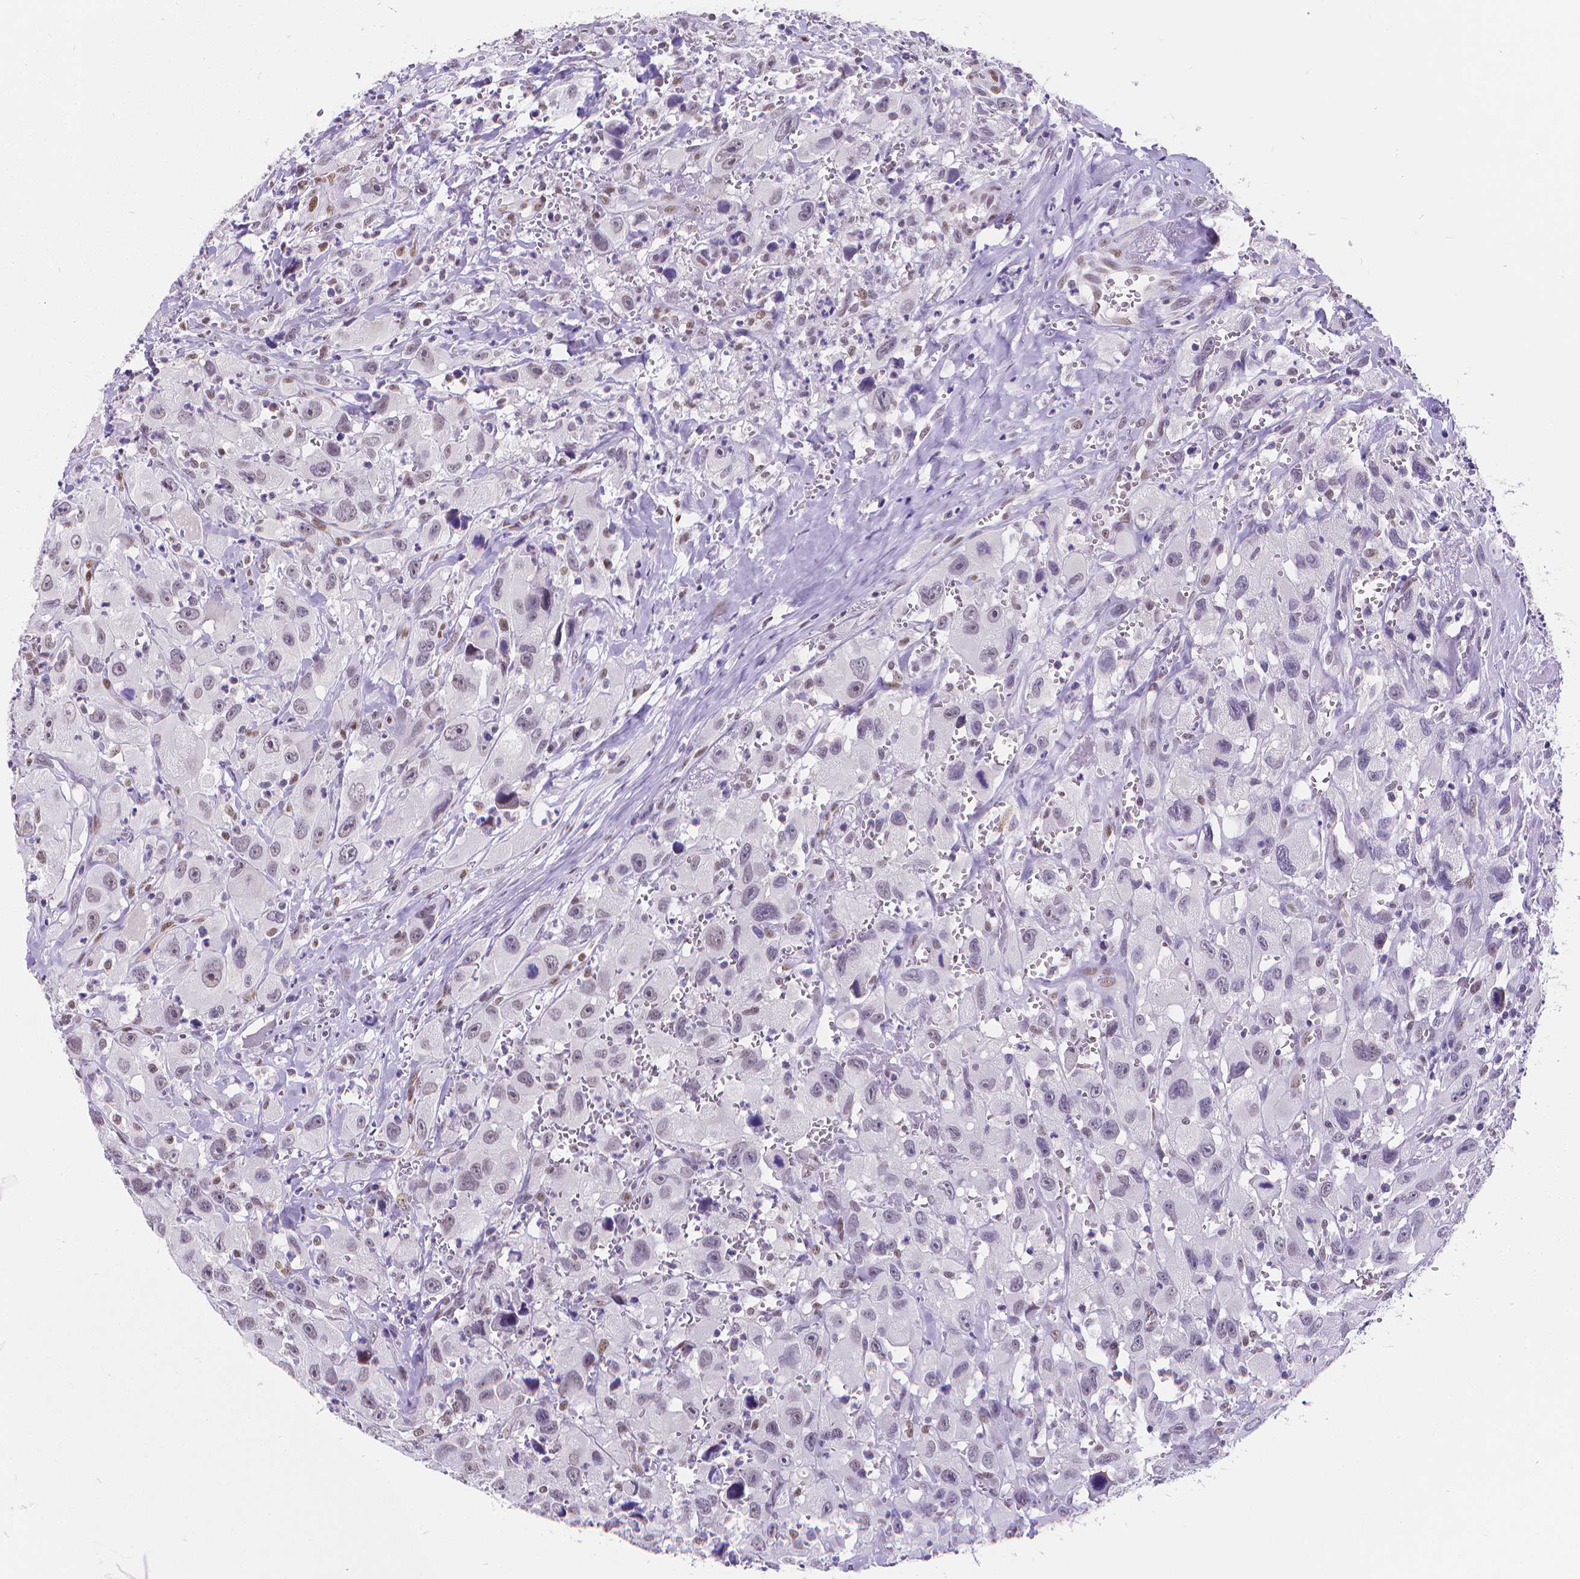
{"staining": {"intensity": "weak", "quantity": "<25%", "location": "nuclear"}, "tissue": "head and neck cancer", "cell_type": "Tumor cells", "image_type": "cancer", "snomed": [{"axis": "morphology", "description": "Squamous cell carcinoma, NOS"}, {"axis": "morphology", "description": "Squamous cell carcinoma, metastatic, NOS"}, {"axis": "topography", "description": "Oral tissue"}, {"axis": "topography", "description": "Head-Neck"}], "caption": "Tumor cells show no significant protein staining in metastatic squamous cell carcinoma (head and neck).", "gene": "MEF2C", "patient": {"sex": "female", "age": 85}}